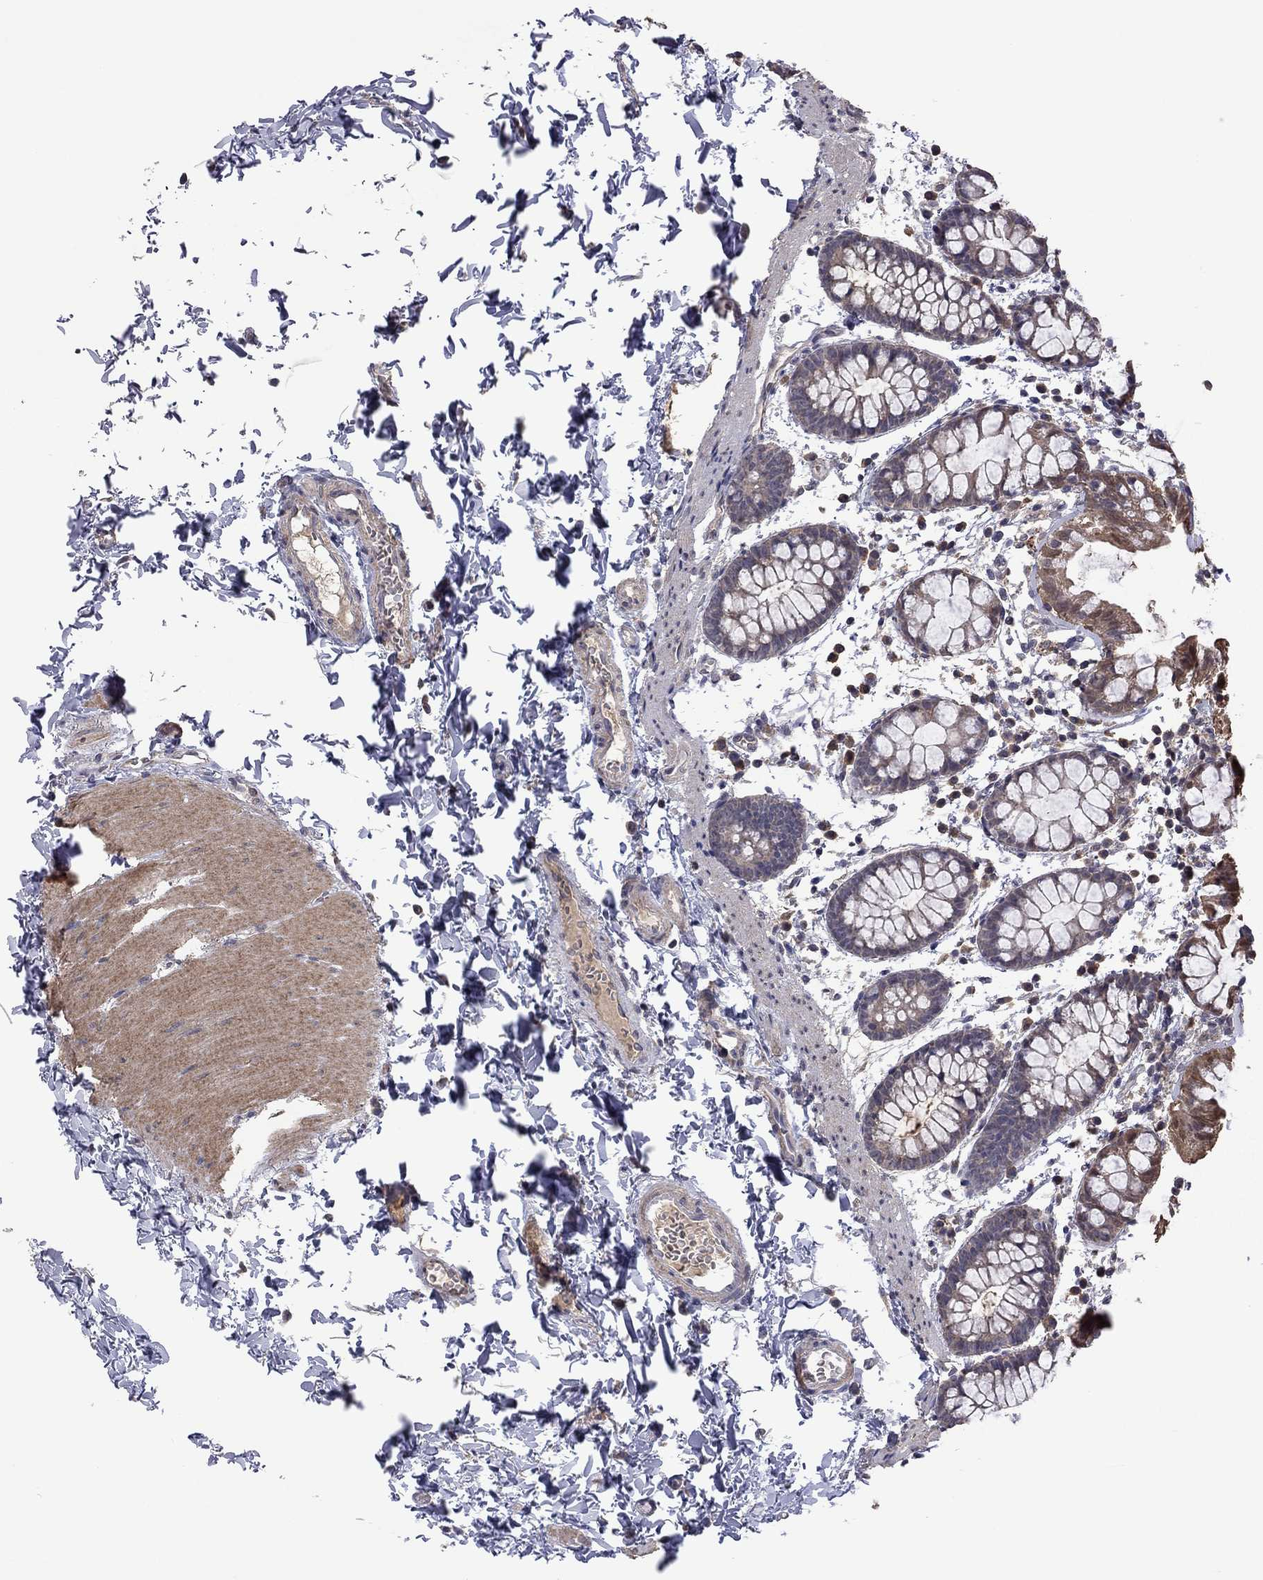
{"staining": {"intensity": "strong", "quantity": "<25%", "location": "cytoplasmic/membranous"}, "tissue": "rectum", "cell_type": "Glandular cells", "image_type": "normal", "snomed": [{"axis": "morphology", "description": "Normal tissue, NOS"}, {"axis": "topography", "description": "Rectum"}], "caption": "Immunohistochemical staining of unremarkable rectum demonstrates strong cytoplasmic/membranous protein expression in about <25% of glandular cells. (Brightfield microscopy of DAB IHC at high magnification).", "gene": "TSNARE1", "patient": {"sex": "male", "age": 57}}